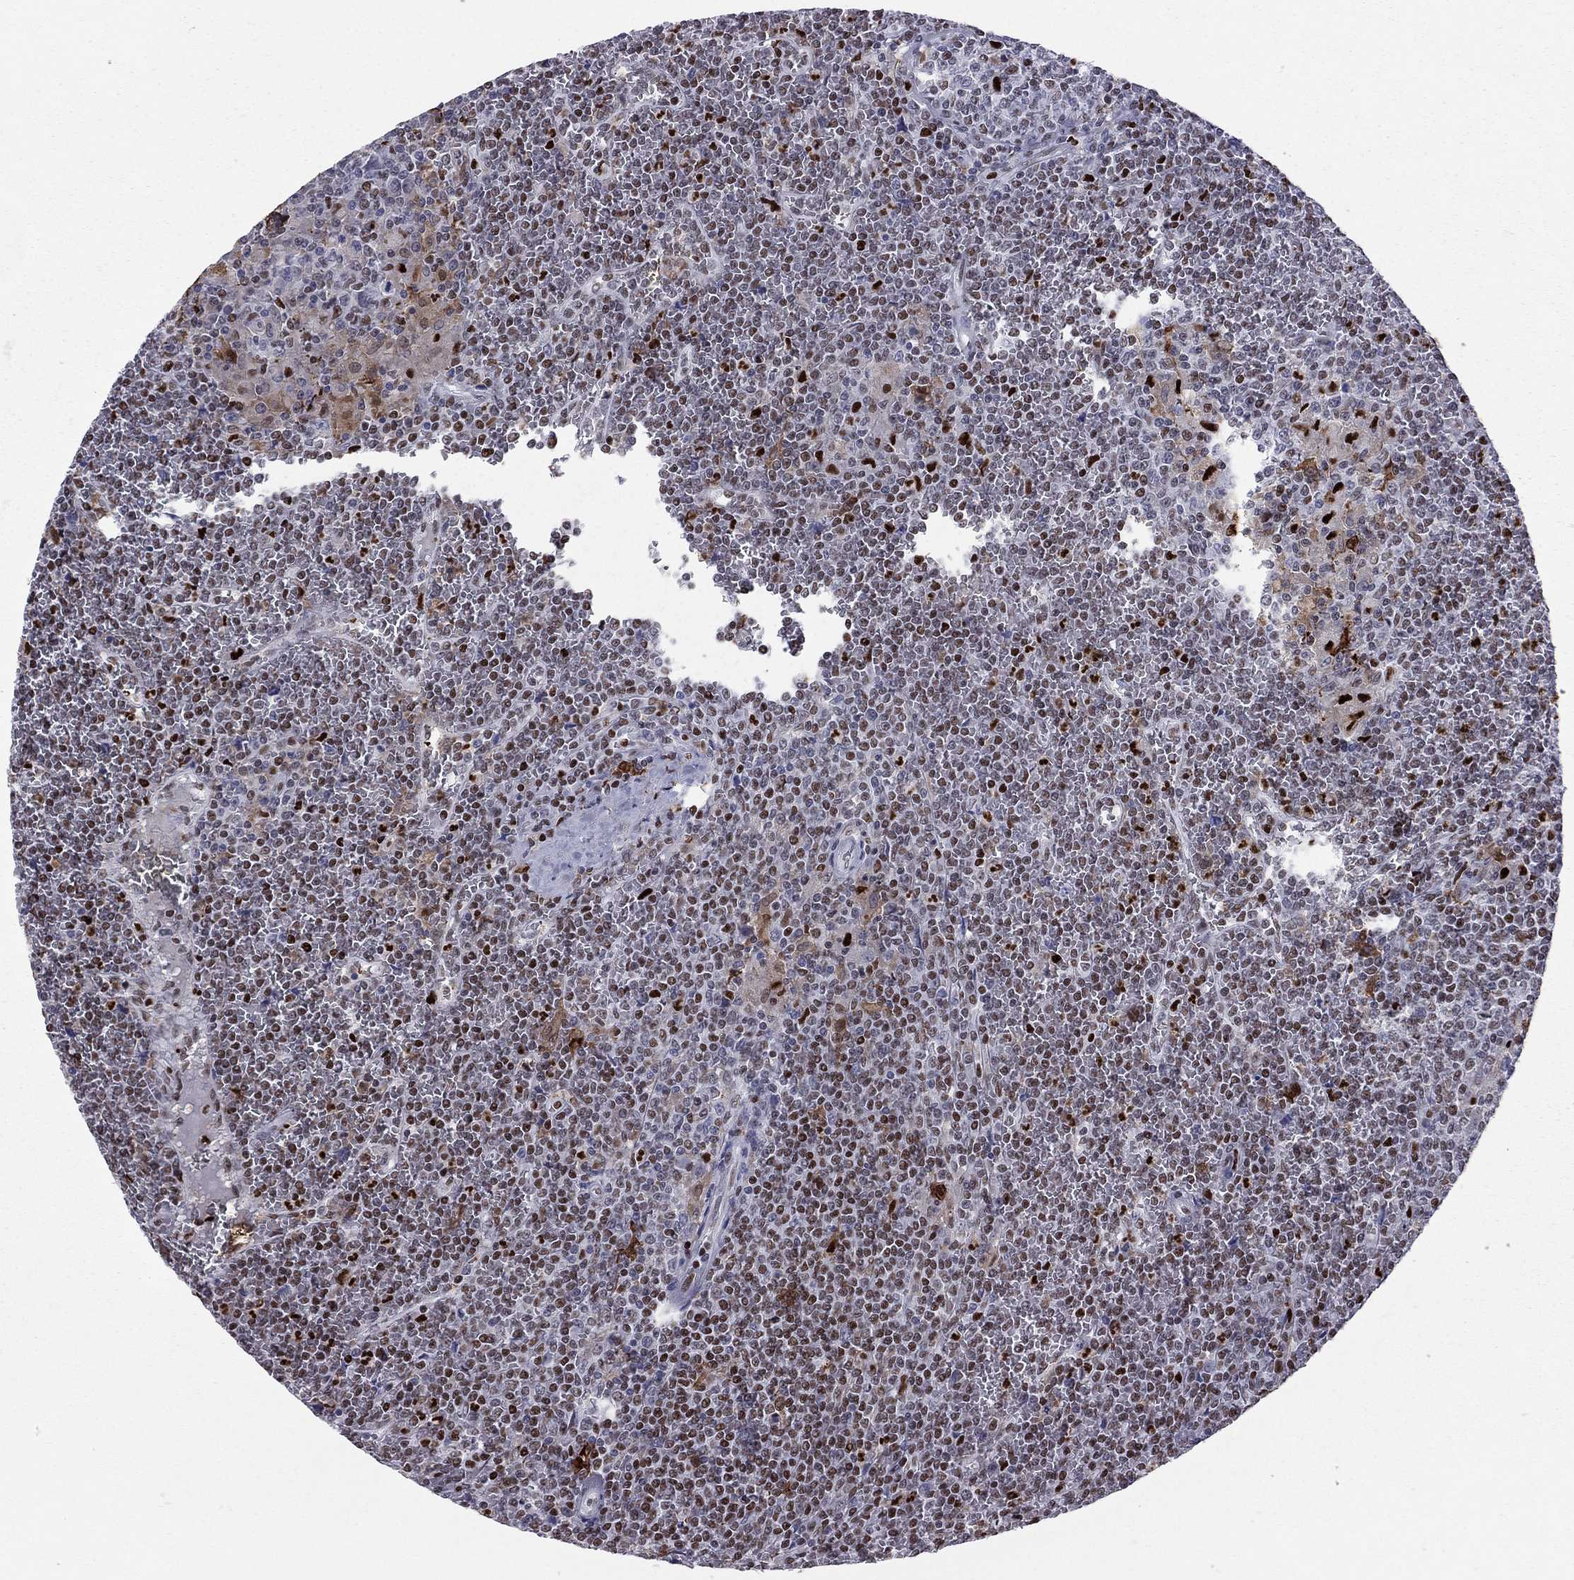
{"staining": {"intensity": "strong", "quantity": "<25%", "location": "nuclear"}, "tissue": "lymphoma", "cell_type": "Tumor cells", "image_type": "cancer", "snomed": [{"axis": "morphology", "description": "Malignant lymphoma, non-Hodgkin's type, Low grade"}, {"axis": "topography", "description": "Spleen"}], "caption": "Malignant lymphoma, non-Hodgkin's type (low-grade) stained for a protein (brown) shows strong nuclear positive staining in about <25% of tumor cells.", "gene": "PCGF3", "patient": {"sex": "female", "age": 19}}